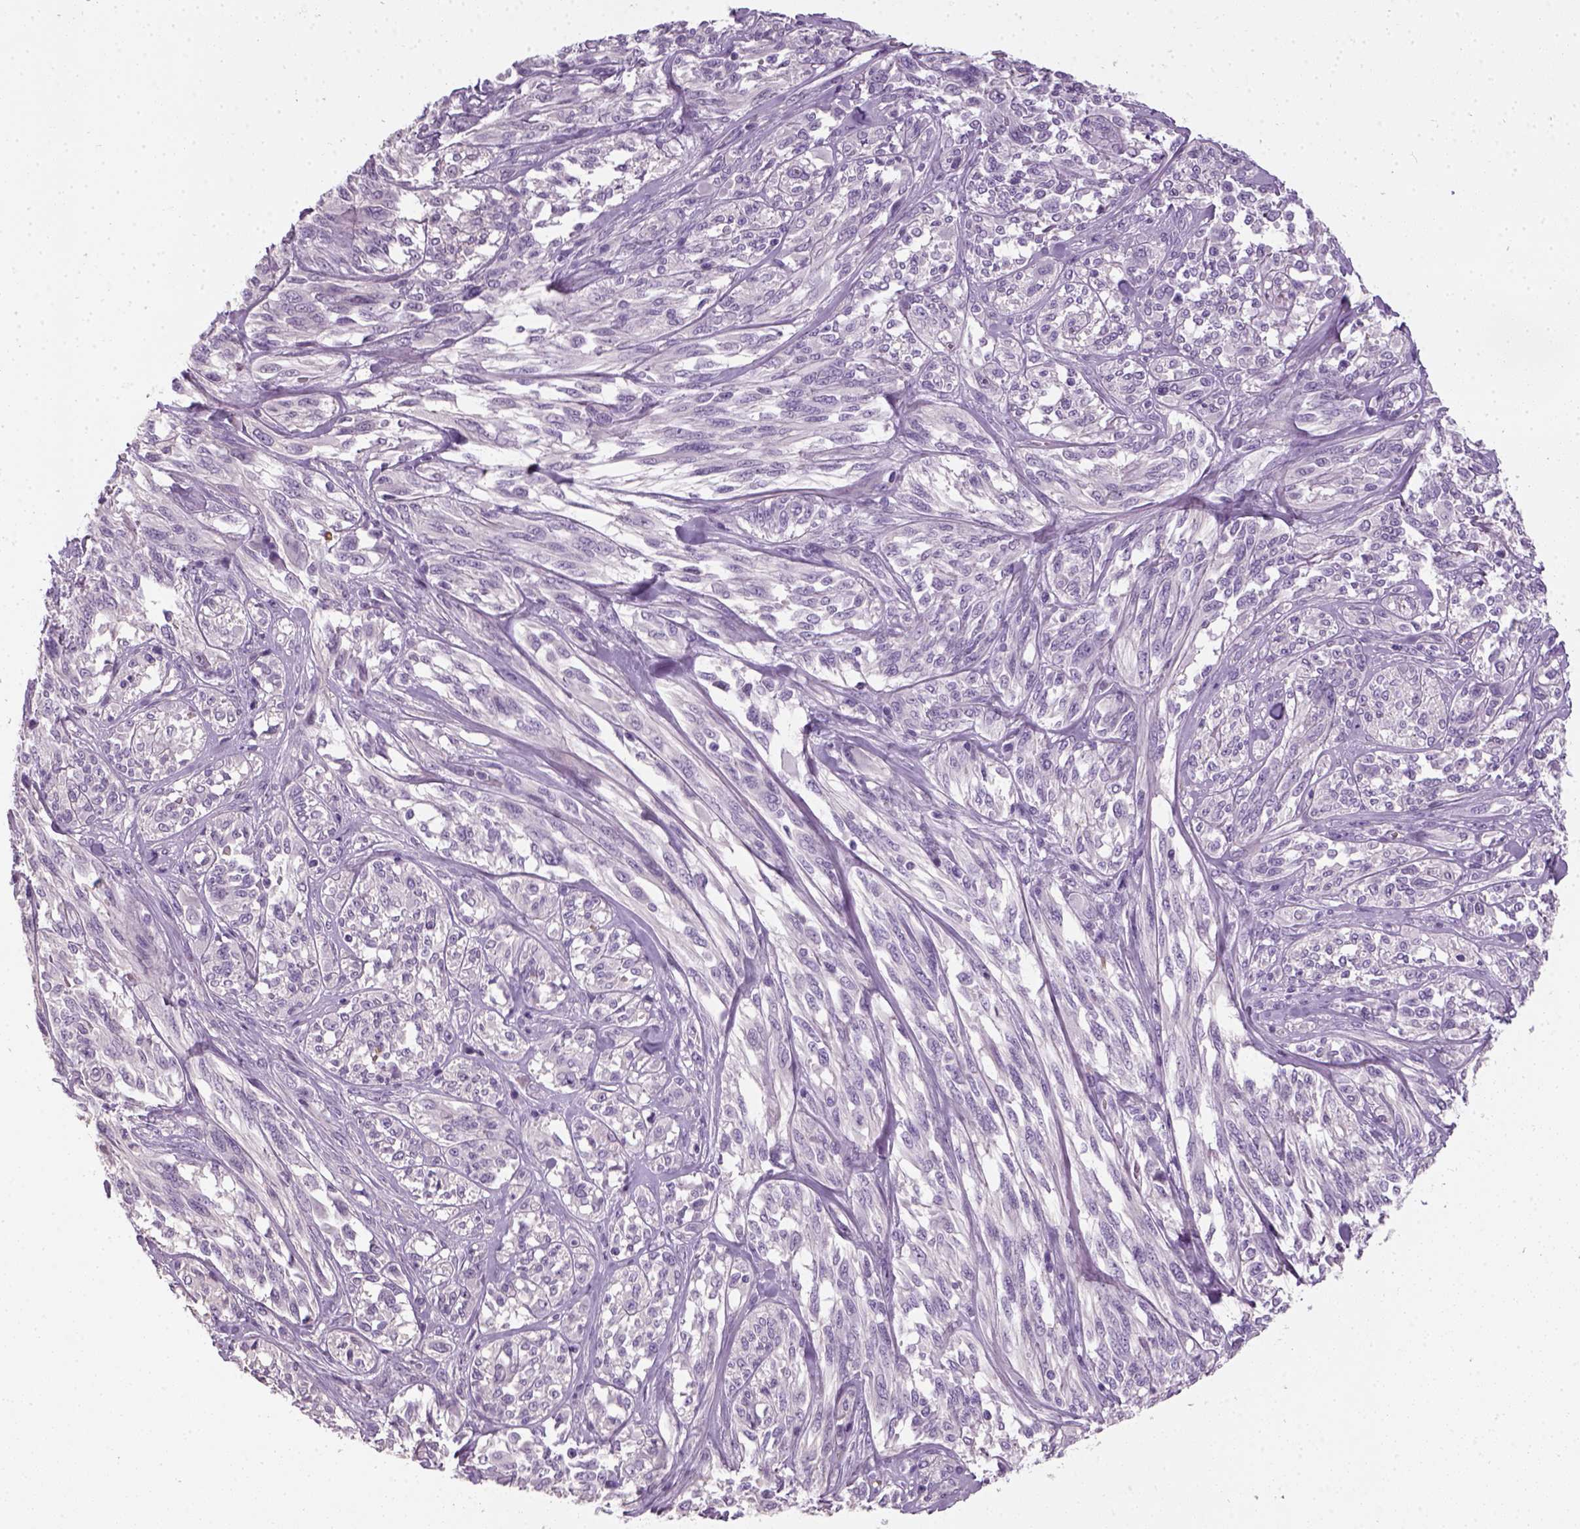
{"staining": {"intensity": "negative", "quantity": "none", "location": "none"}, "tissue": "melanoma", "cell_type": "Tumor cells", "image_type": "cancer", "snomed": [{"axis": "morphology", "description": "Malignant melanoma, NOS"}, {"axis": "topography", "description": "Skin"}], "caption": "Tumor cells show no significant protein positivity in melanoma. Brightfield microscopy of immunohistochemistry stained with DAB (brown) and hematoxylin (blue), captured at high magnification.", "gene": "ELOVL3", "patient": {"sex": "female", "age": 91}}